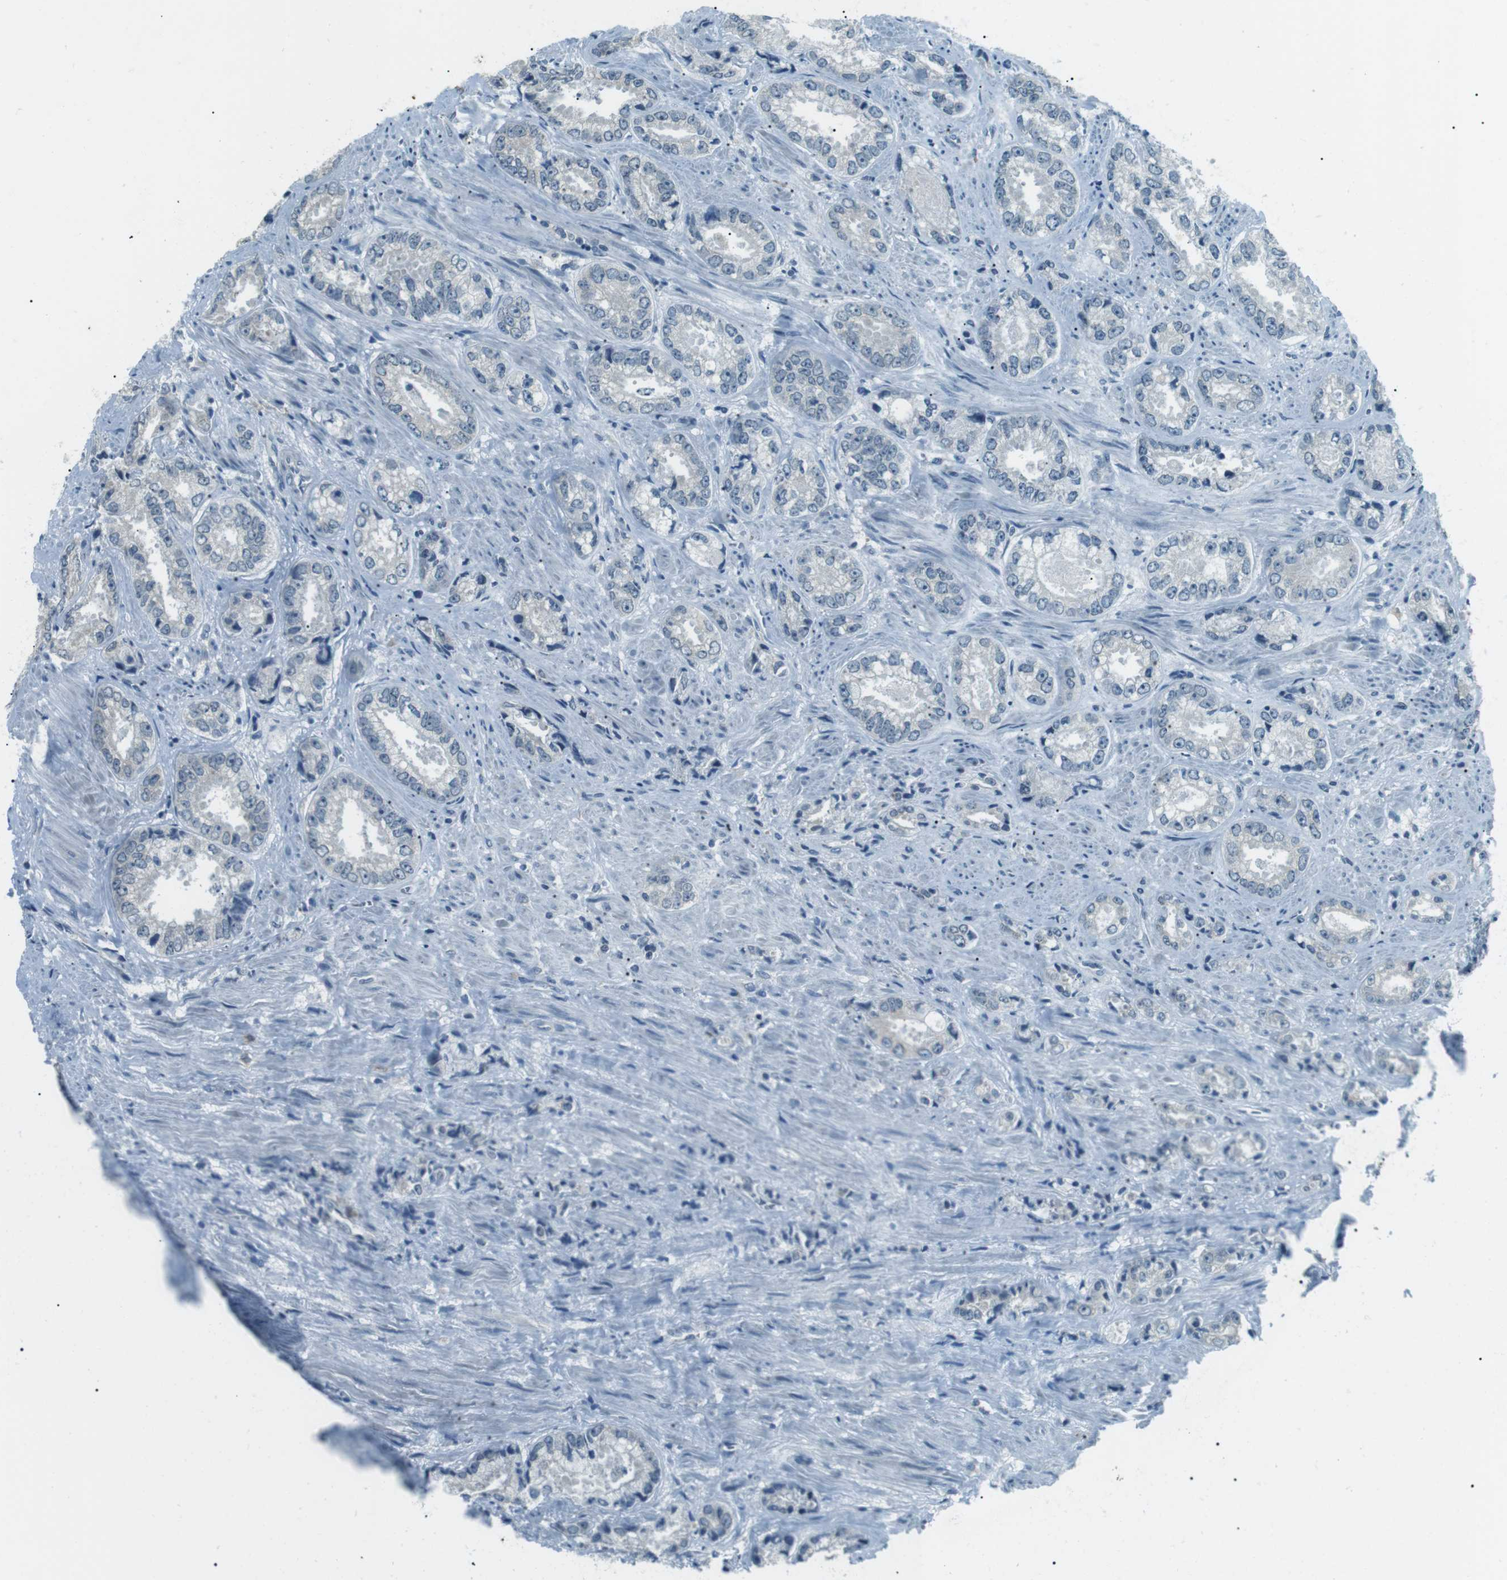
{"staining": {"intensity": "negative", "quantity": "none", "location": "none"}, "tissue": "prostate cancer", "cell_type": "Tumor cells", "image_type": "cancer", "snomed": [{"axis": "morphology", "description": "Adenocarcinoma, High grade"}, {"axis": "topography", "description": "Prostate"}], "caption": "This is an IHC histopathology image of prostate cancer. There is no positivity in tumor cells.", "gene": "SERPINB2", "patient": {"sex": "male", "age": 61}}